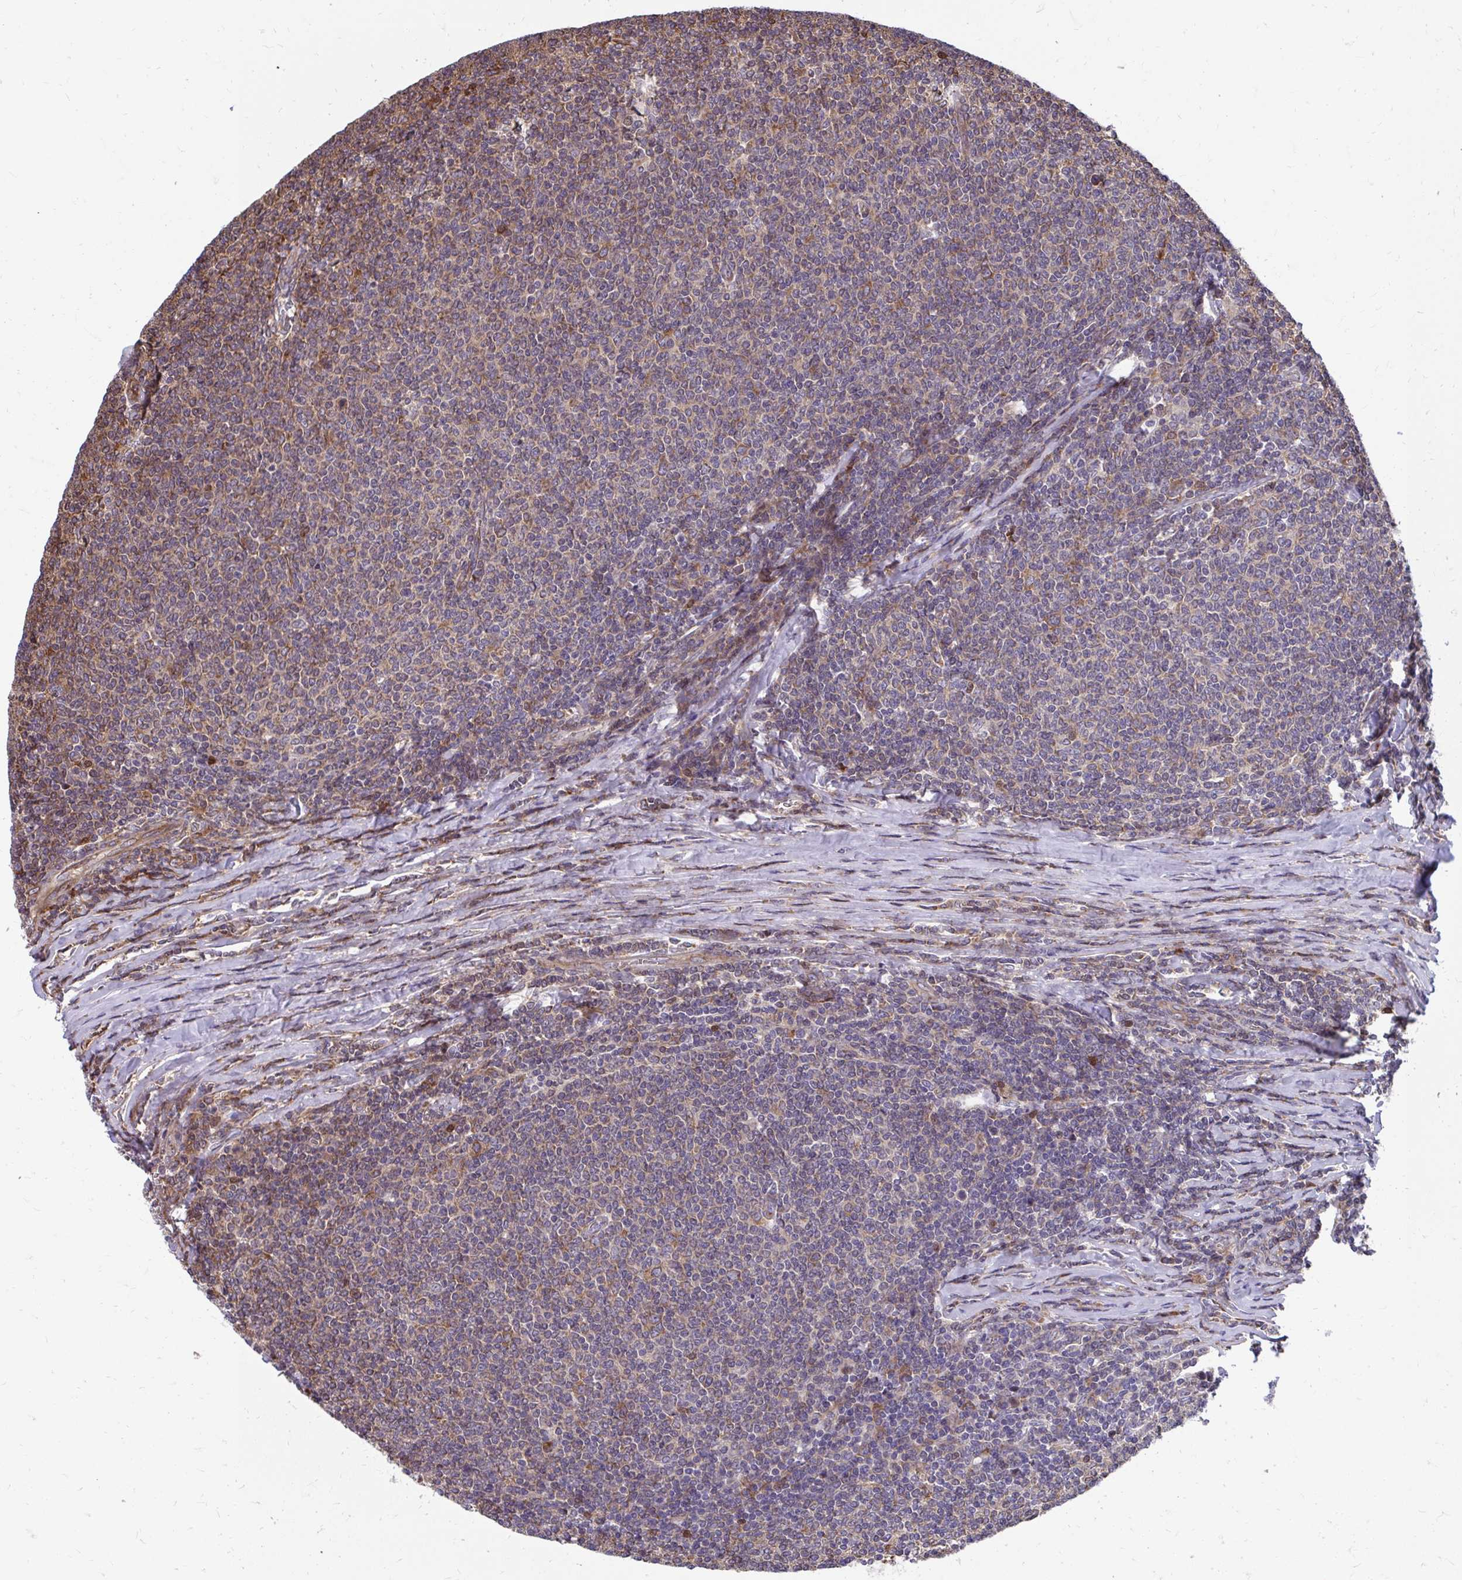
{"staining": {"intensity": "moderate", "quantity": "<25%", "location": "cytoplasmic/membranous"}, "tissue": "lymphoma", "cell_type": "Tumor cells", "image_type": "cancer", "snomed": [{"axis": "morphology", "description": "Malignant lymphoma, non-Hodgkin's type, Low grade"}, {"axis": "topography", "description": "Lymph node"}], "caption": "A high-resolution photomicrograph shows IHC staining of low-grade malignant lymphoma, non-Hodgkin's type, which exhibits moderate cytoplasmic/membranous expression in about <25% of tumor cells. Using DAB (brown) and hematoxylin (blue) stains, captured at high magnification using brightfield microscopy.", "gene": "ZNF778", "patient": {"sex": "male", "age": 52}}